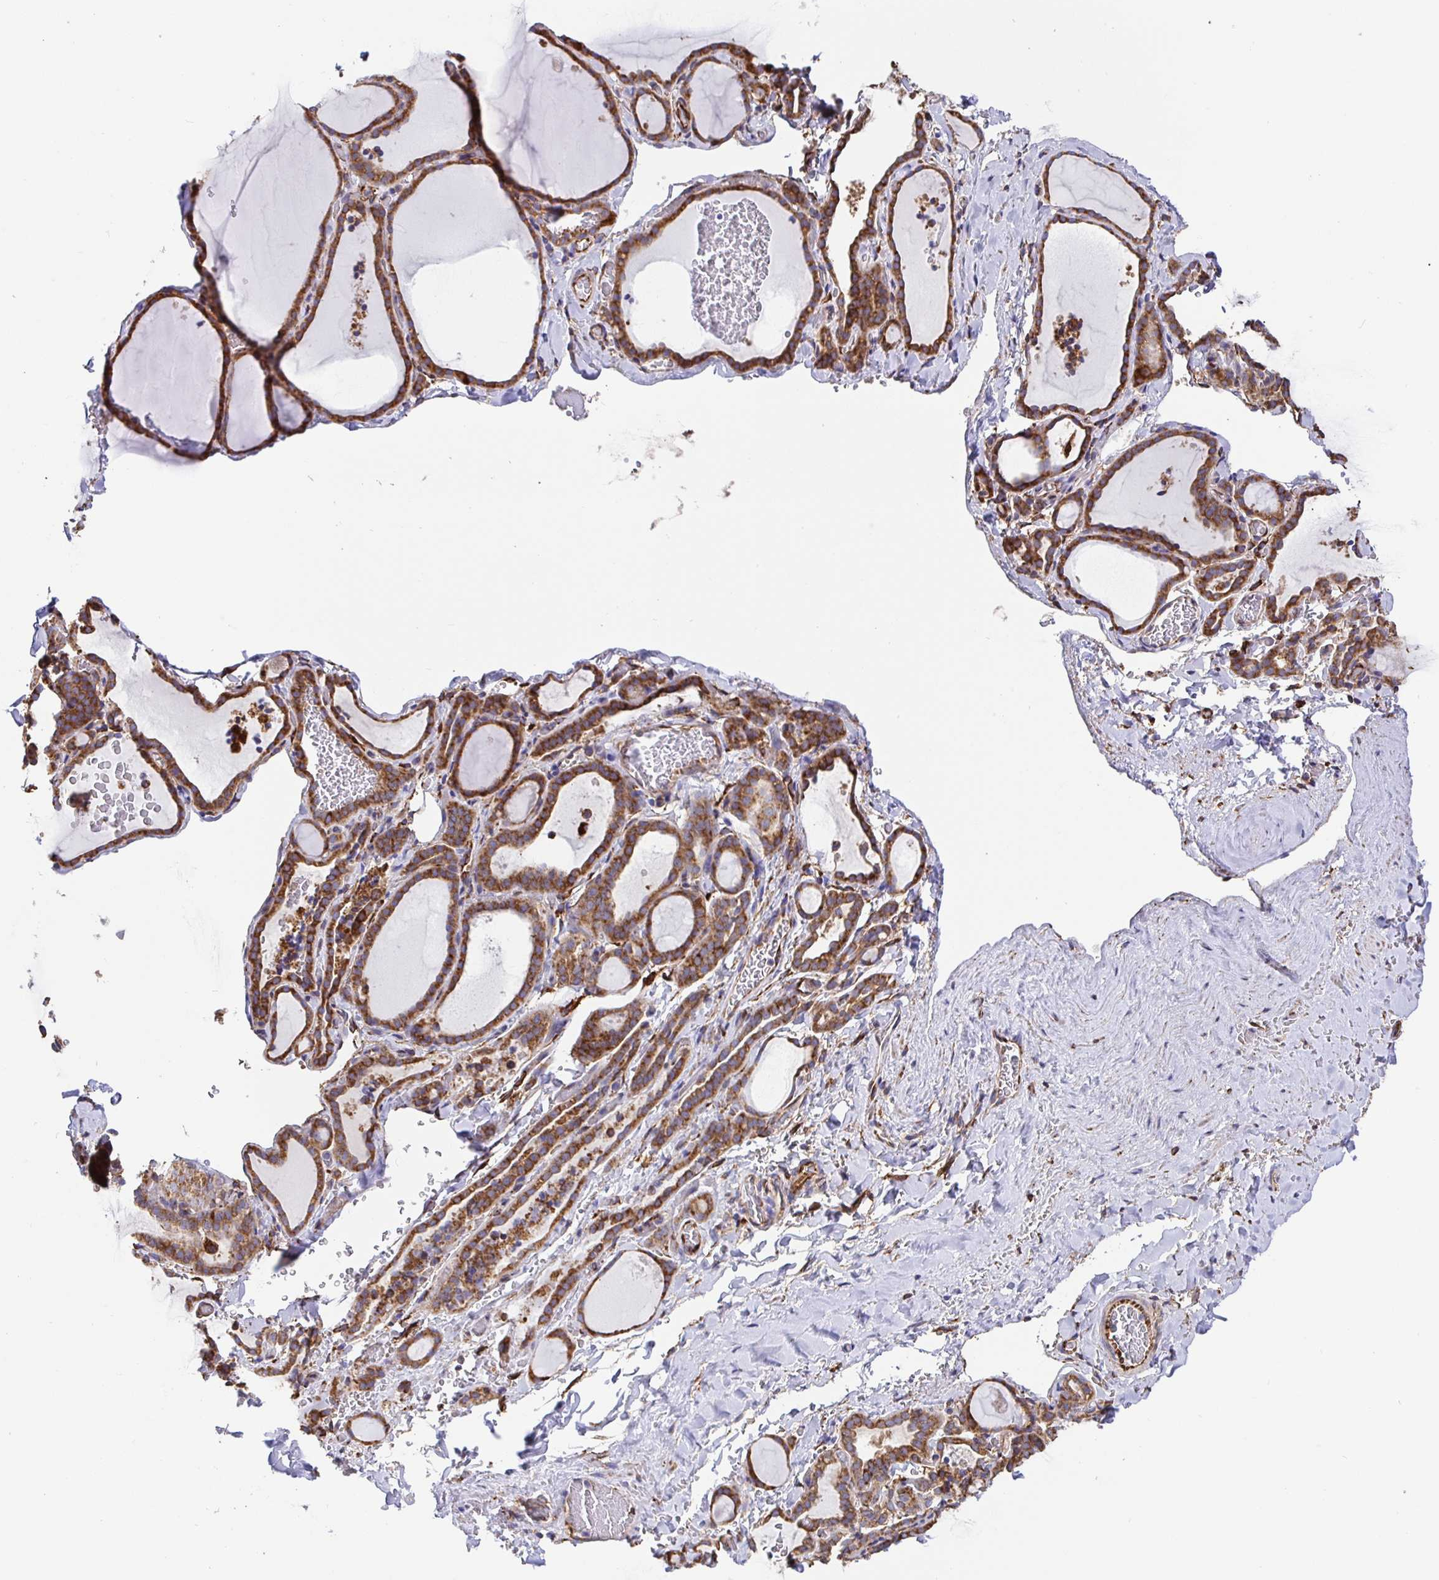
{"staining": {"intensity": "strong", "quantity": ">75%", "location": "cytoplasmic/membranous"}, "tissue": "thyroid gland", "cell_type": "Glandular cells", "image_type": "normal", "snomed": [{"axis": "morphology", "description": "Normal tissue, NOS"}, {"axis": "topography", "description": "Thyroid gland"}], "caption": "IHC image of unremarkable thyroid gland: human thyroid gland stained using immunohistochemistry (IHC) reveals high levels of strong protein expression localized specifically in the cytoplasmic/membranous of glandular cells, appearing as a cytoplasmic/membranous brown color.", "gene": "MAOA", "patient": {"sex": "female", "age": 22}}